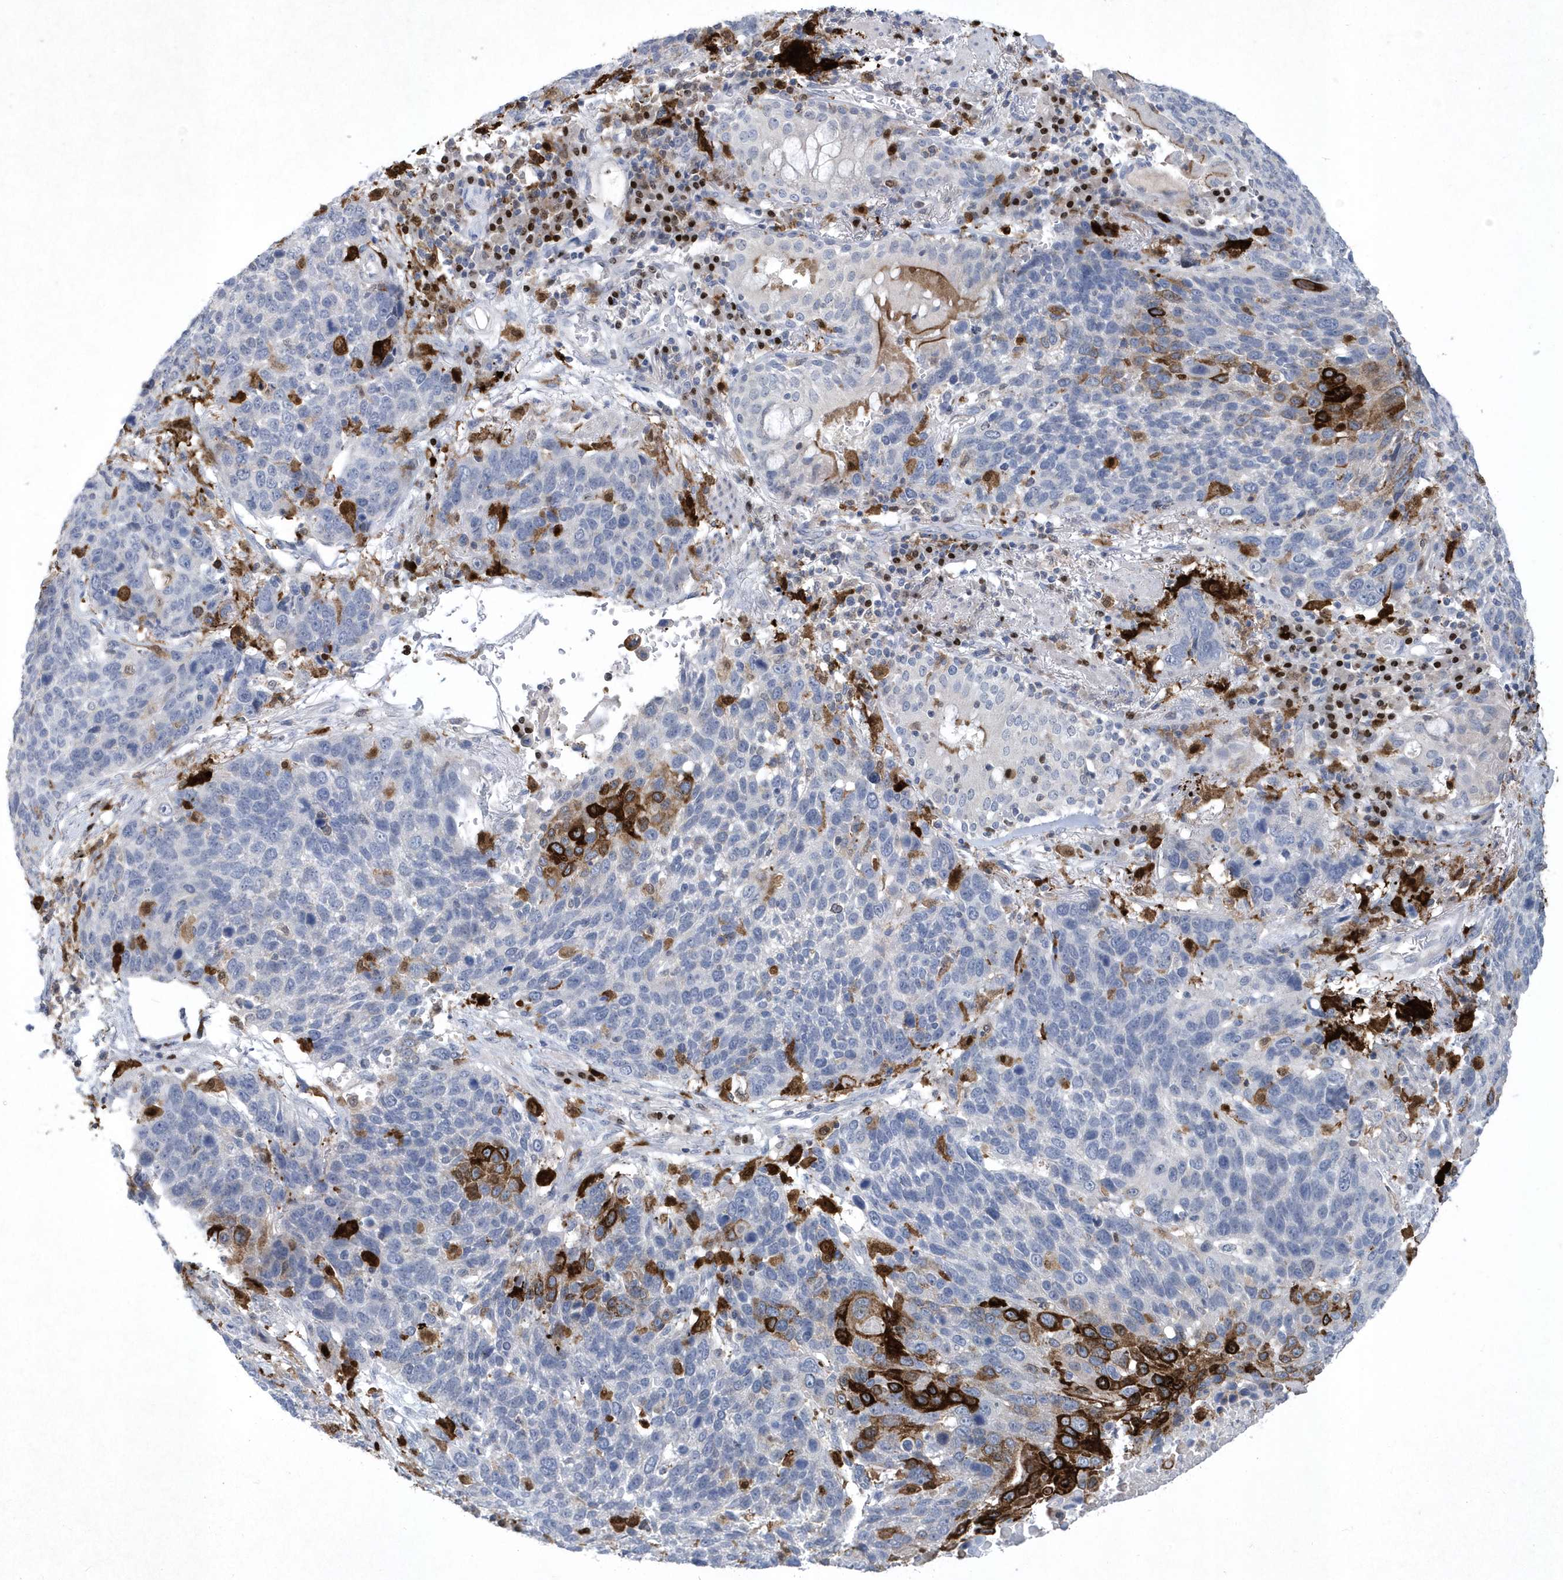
{"staining": {"intensity": "strong", "quantity": "<25%", "location": "cytoplasmic/membranous"}, "tissue": "lung cancer", "cell_type": "Tumor cells", "image_type": "cancer", "snomed": [{"axis": "morphology", "description": "Squamous cell carcinoma, NOS"}, {"axis": "topography", "description": "Lung"}], "caption": "Immunohistochemistry photomicrograph of neoplastic tissue: human squamous cell carcinoma (lung) stained using immunohistochemistry demonstrates medium levels of strong protein expression localized specifically in the cytoplasmic/membranous of tumor cells, appearing as a cytoplasmic/membranous brown color.", "gene": "BHLHA15", "patient": {"sex": "male", "age": 66}}